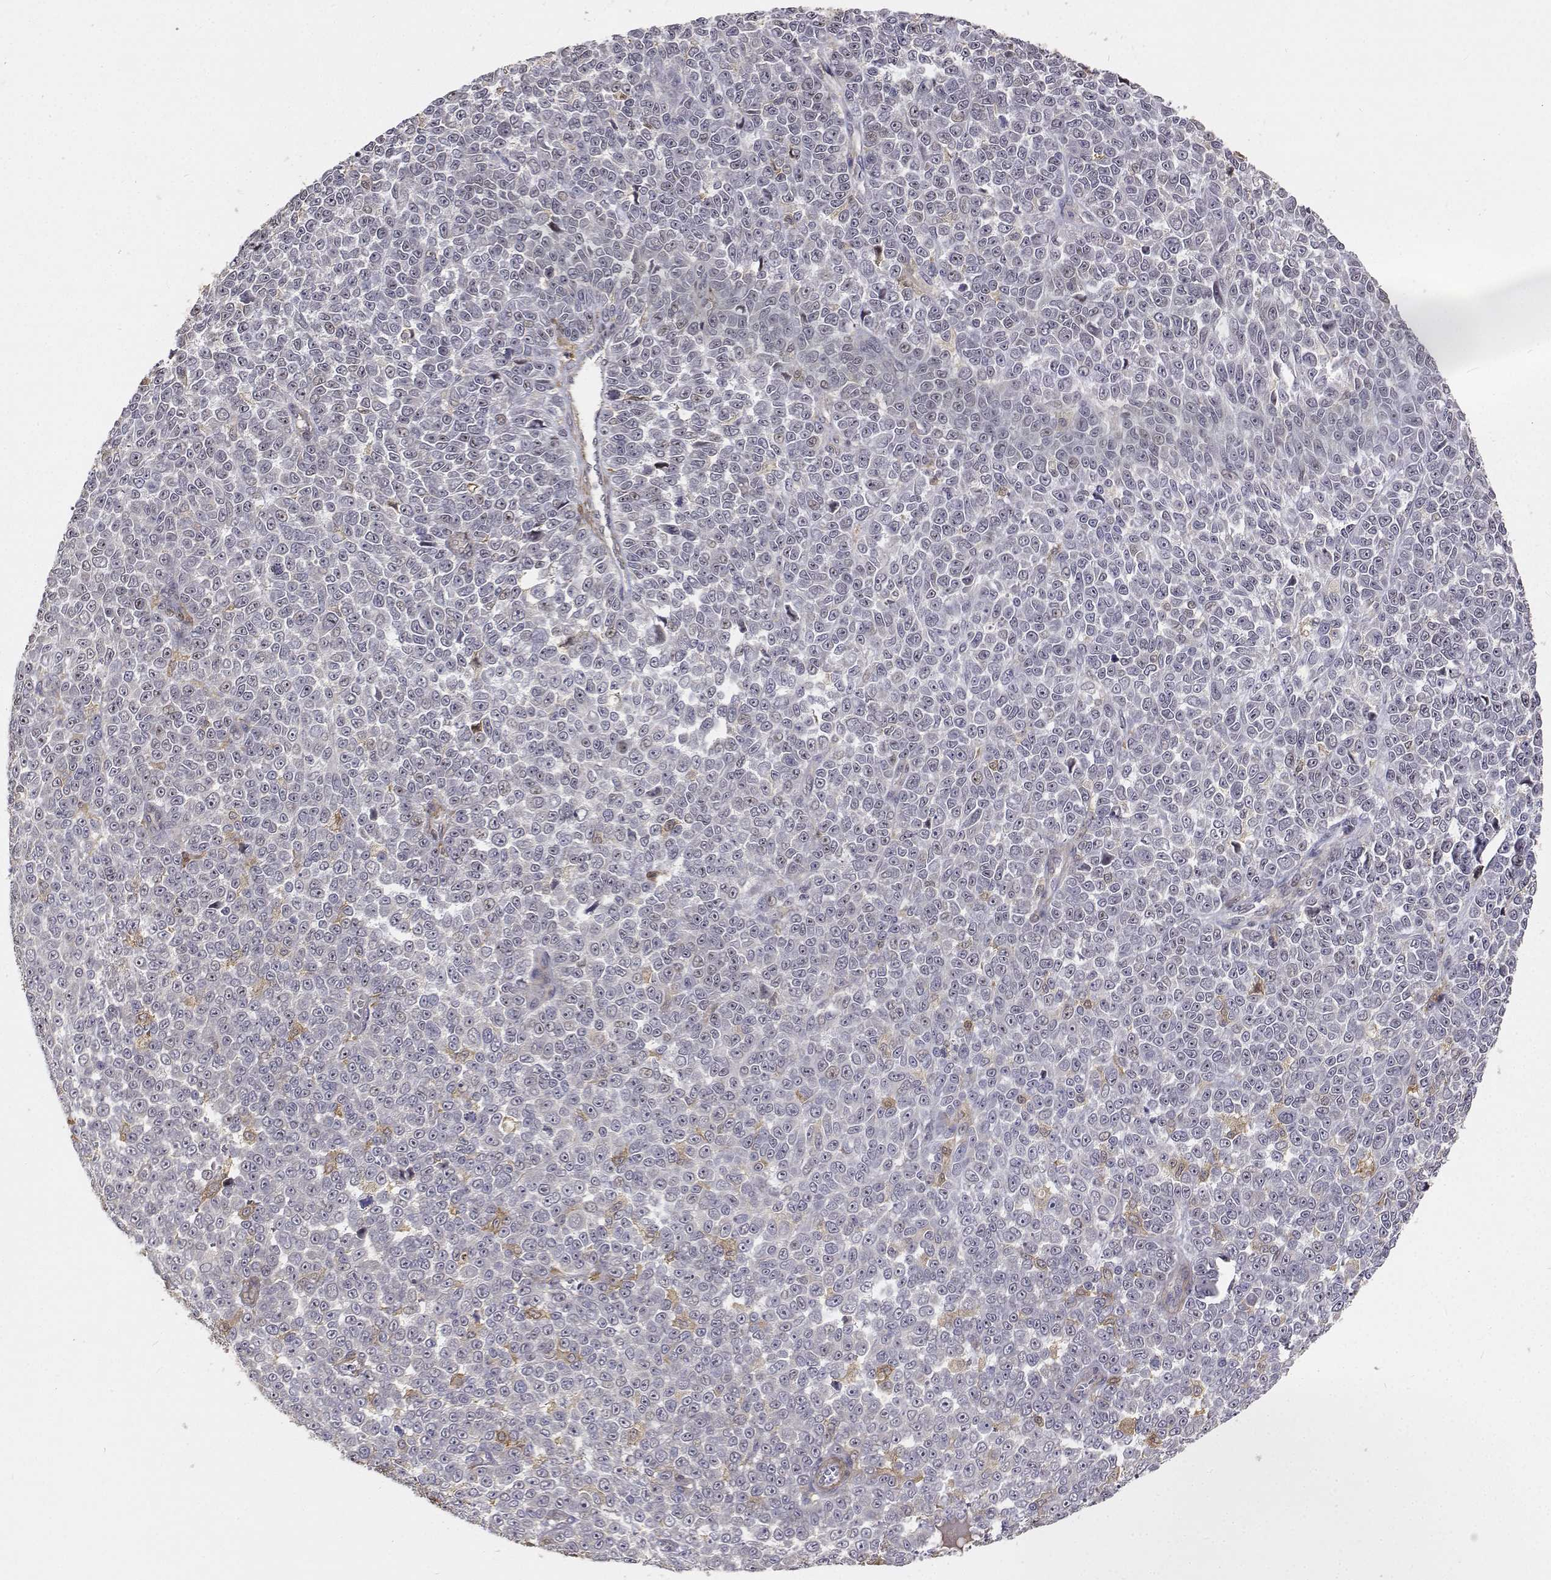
{"staining": {"intensity": "negative", "quantity": "none", "location": "none"}, "tissue": "melanoma", "cell_type": "Tumor cells", "image_type": "cancer", "snomed": [{"axis": "morphology", "description": "Malignant melanoma, NOS"}, {"axis": "topography", "description": "Skin"}], "caption": "Tumor cells show no significant protein positivity in malignant melanoma.", "gene": "PCID2", "patient": {"sex": "female", "age": 95}}